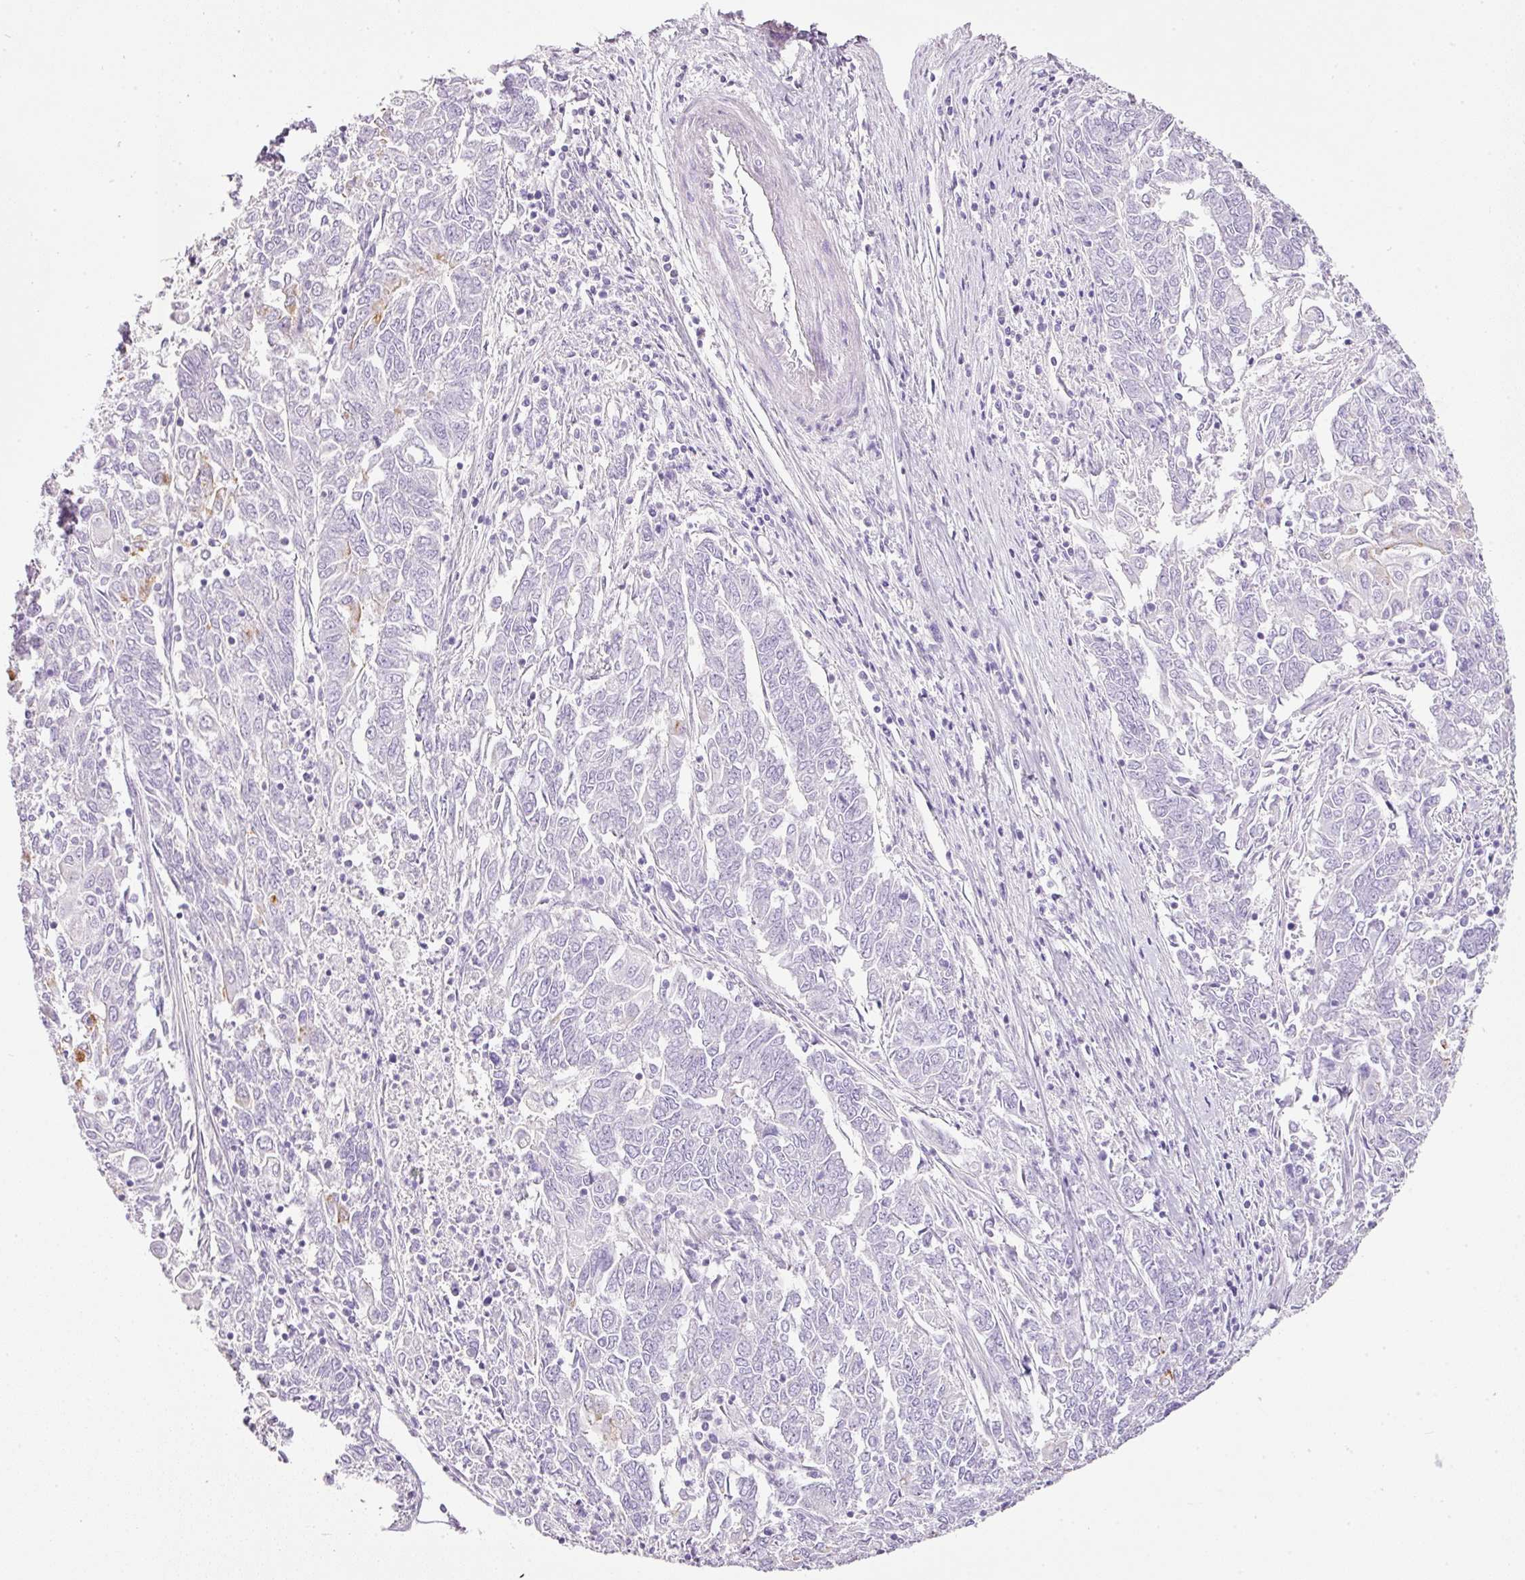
{"staining": {"intensity": "moderate", "quantity": "<25%", "location": "cytoplasmic/membranous"}, "tissue": "endometrial cancer", "cell_type": "Tumor cells", "image_type": "cancer", "snomed": [{"axis": "morphology", "description": "Adenocarcinoma, NOS"}, {"axis": "topography", "description": "Endometrium"}], "caption": "IHC of endometrial cancer reveals low levels of moderate cytoplasmic/membranous positivity in about <25% of tumor cells.", "gene": "BSND", "patient": {"sex": "female", "age": 54}}